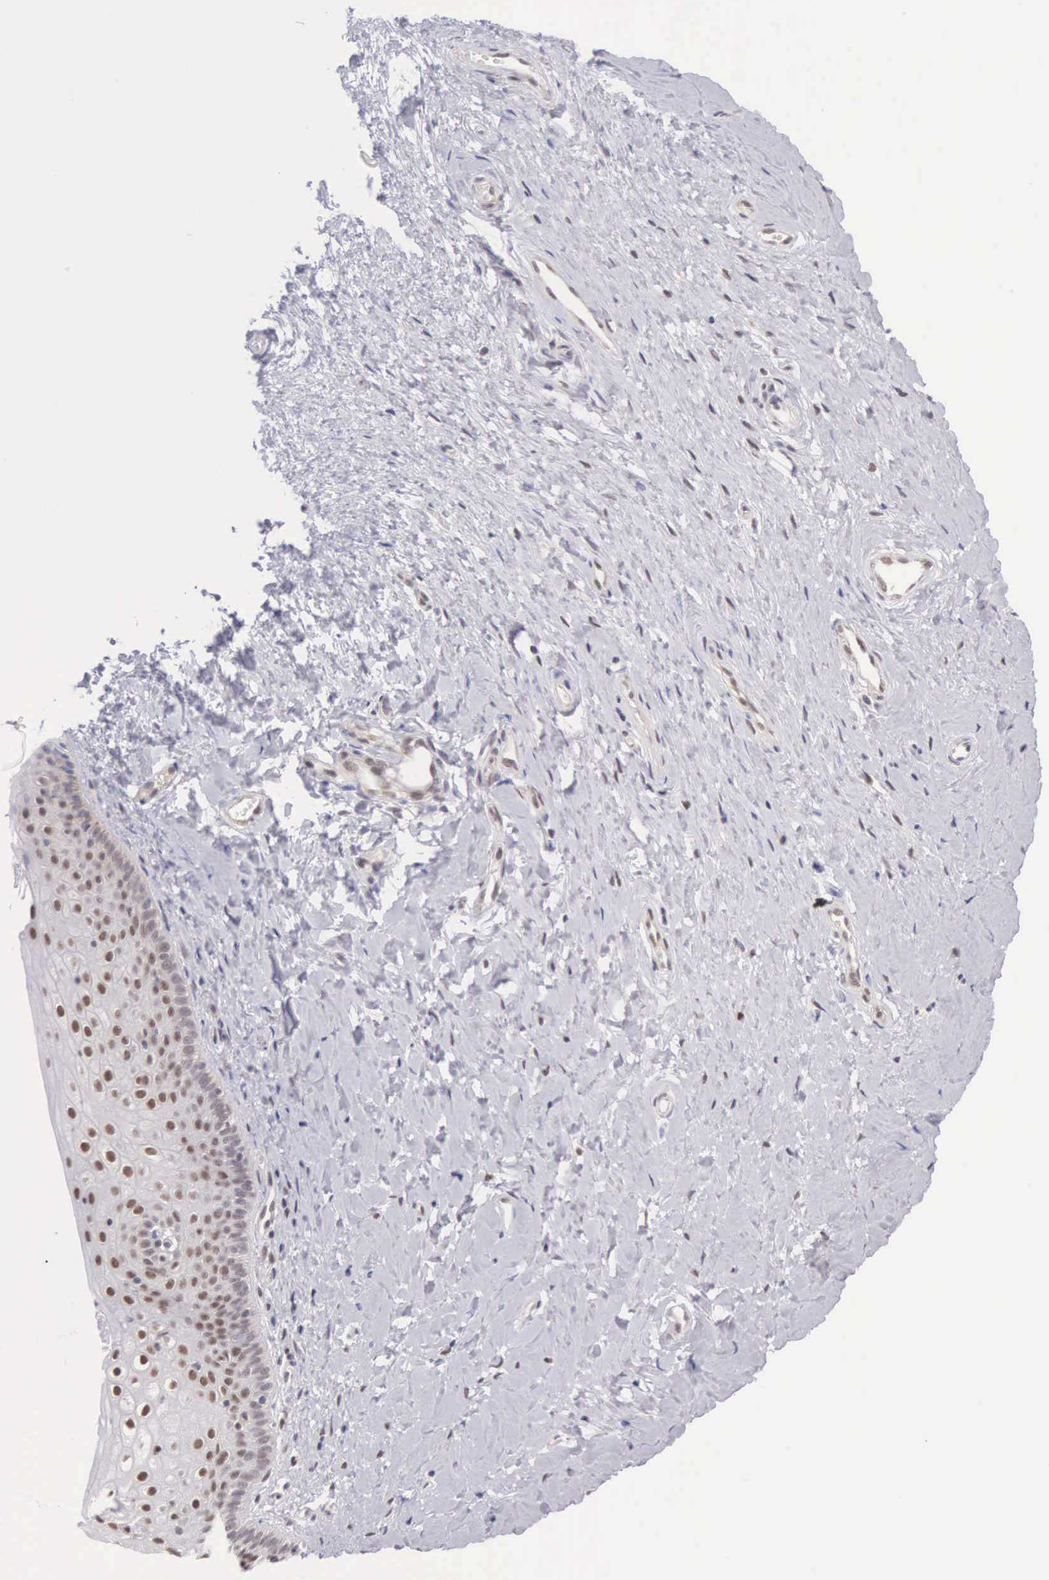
{"staining": {"intensity": "moderate", "quantity": ">75%", "location": "nuclear"}, "tissue": "cervix", "cell_type": "Glandular cells", "image_type": "normal", "snomed": [{"axis": "morphology", "description": "Normal tissue, NOS"}, {"axis": "topography", "description": "Cervix"}], "caption": "Immunohistochemistry (IHC) photomicrograph of unremarkable cervix: cervix stained using immunohistochemistry (IHC) demonstrates medium levels of moderate protein expression localized specifically in the nuclear of glandular cells, appearing as a nuclear brown color.", "gene": "CCDC117", "patient": {"sex": "female", "age": 53}}